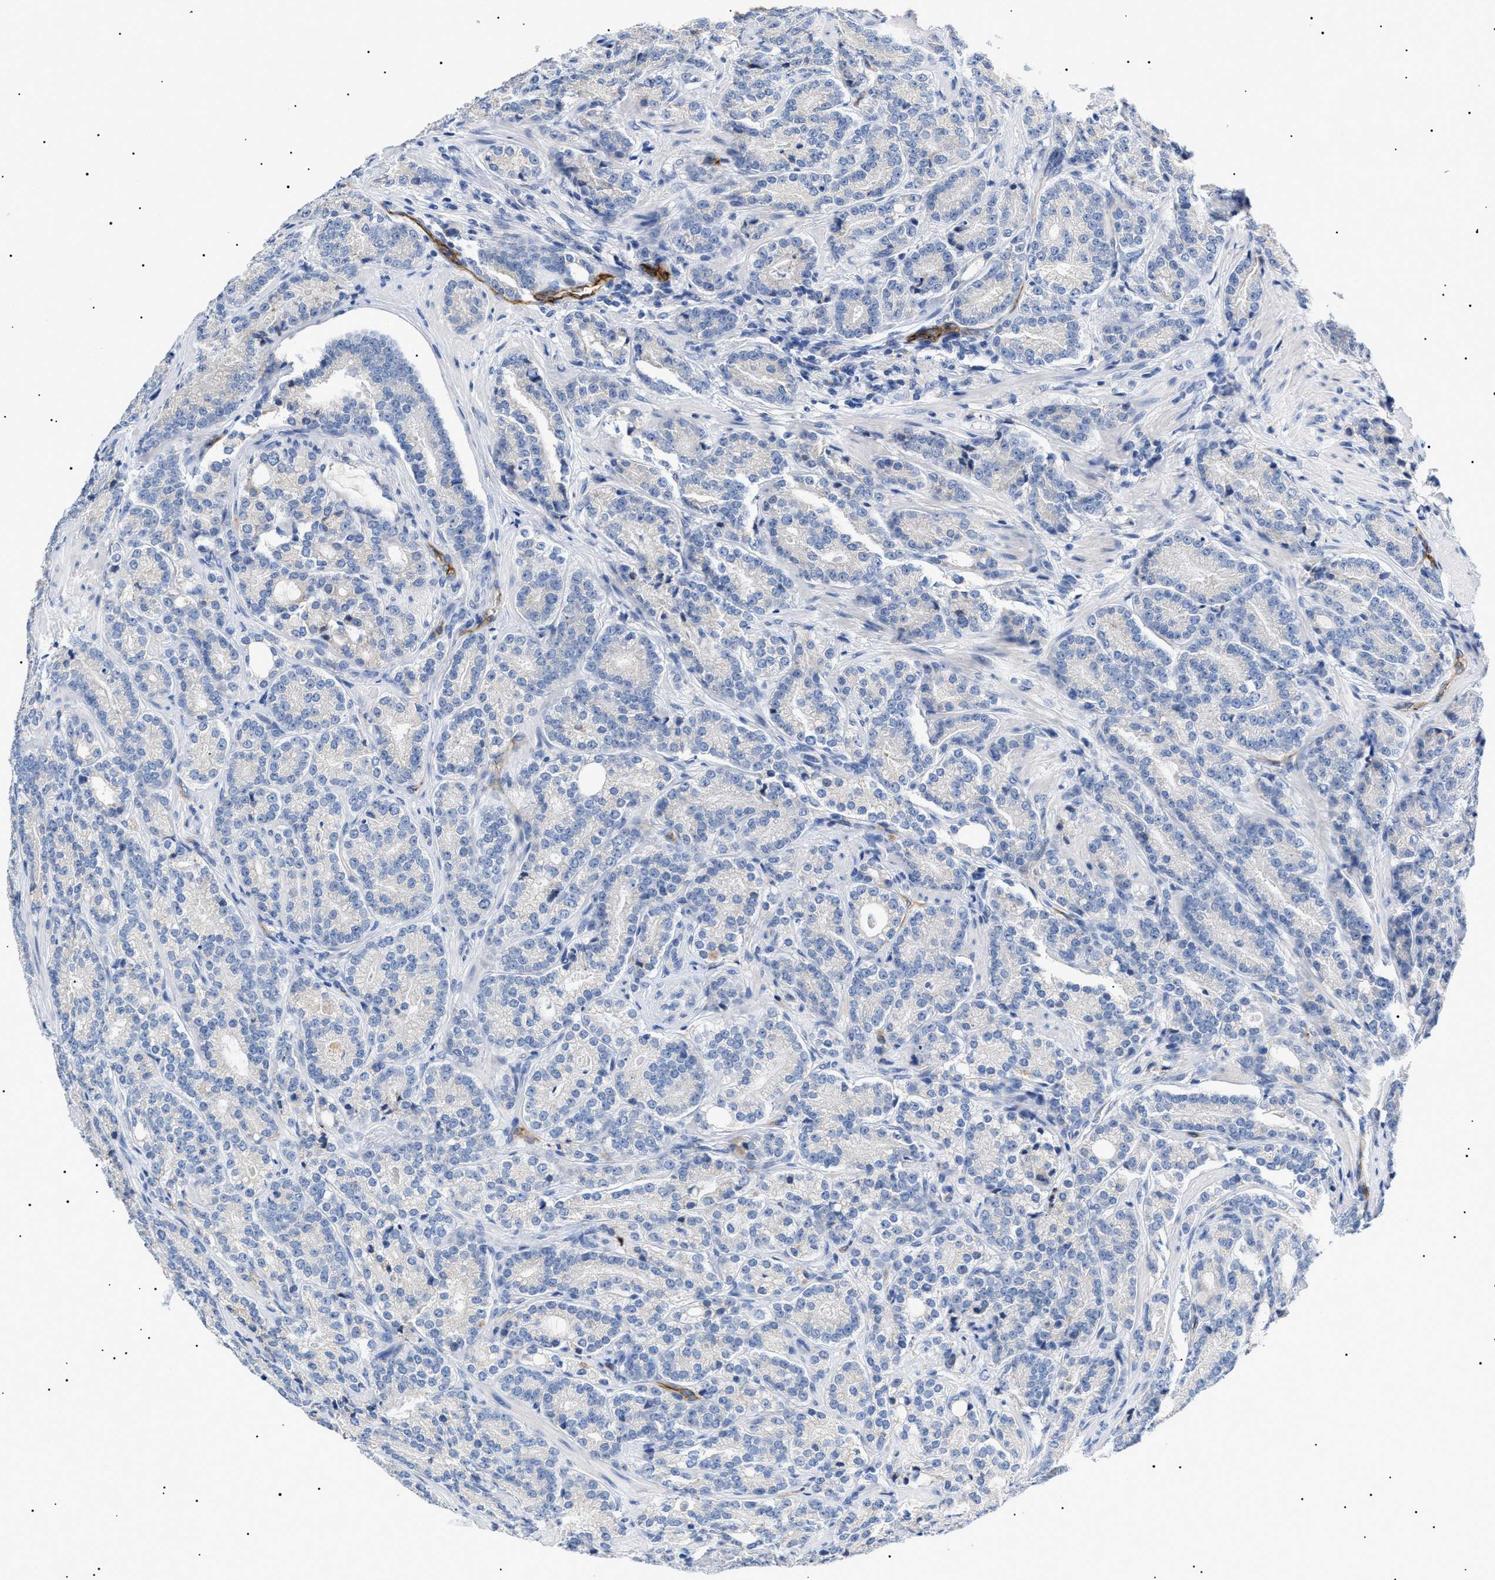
{"staining": {"intensity": "negative", "quantity": "none", "location": "none"}, "tissue": "prostate cancer", "cell_type": "Tumor cells", "image_type": "cancer", "snomed": [{"axis": "morphology", "description": "Adenocarcinoma, High grade"}, {"axis": "topography", "description": "Prostate"}], "caption": "Immunohistochemical staining of human prostate adenocarcinoma (high-grade) reveals no significant positivity in tumor cells.", "gene": "ACKR1", "patient": {"sex": "male", "age": 61}}